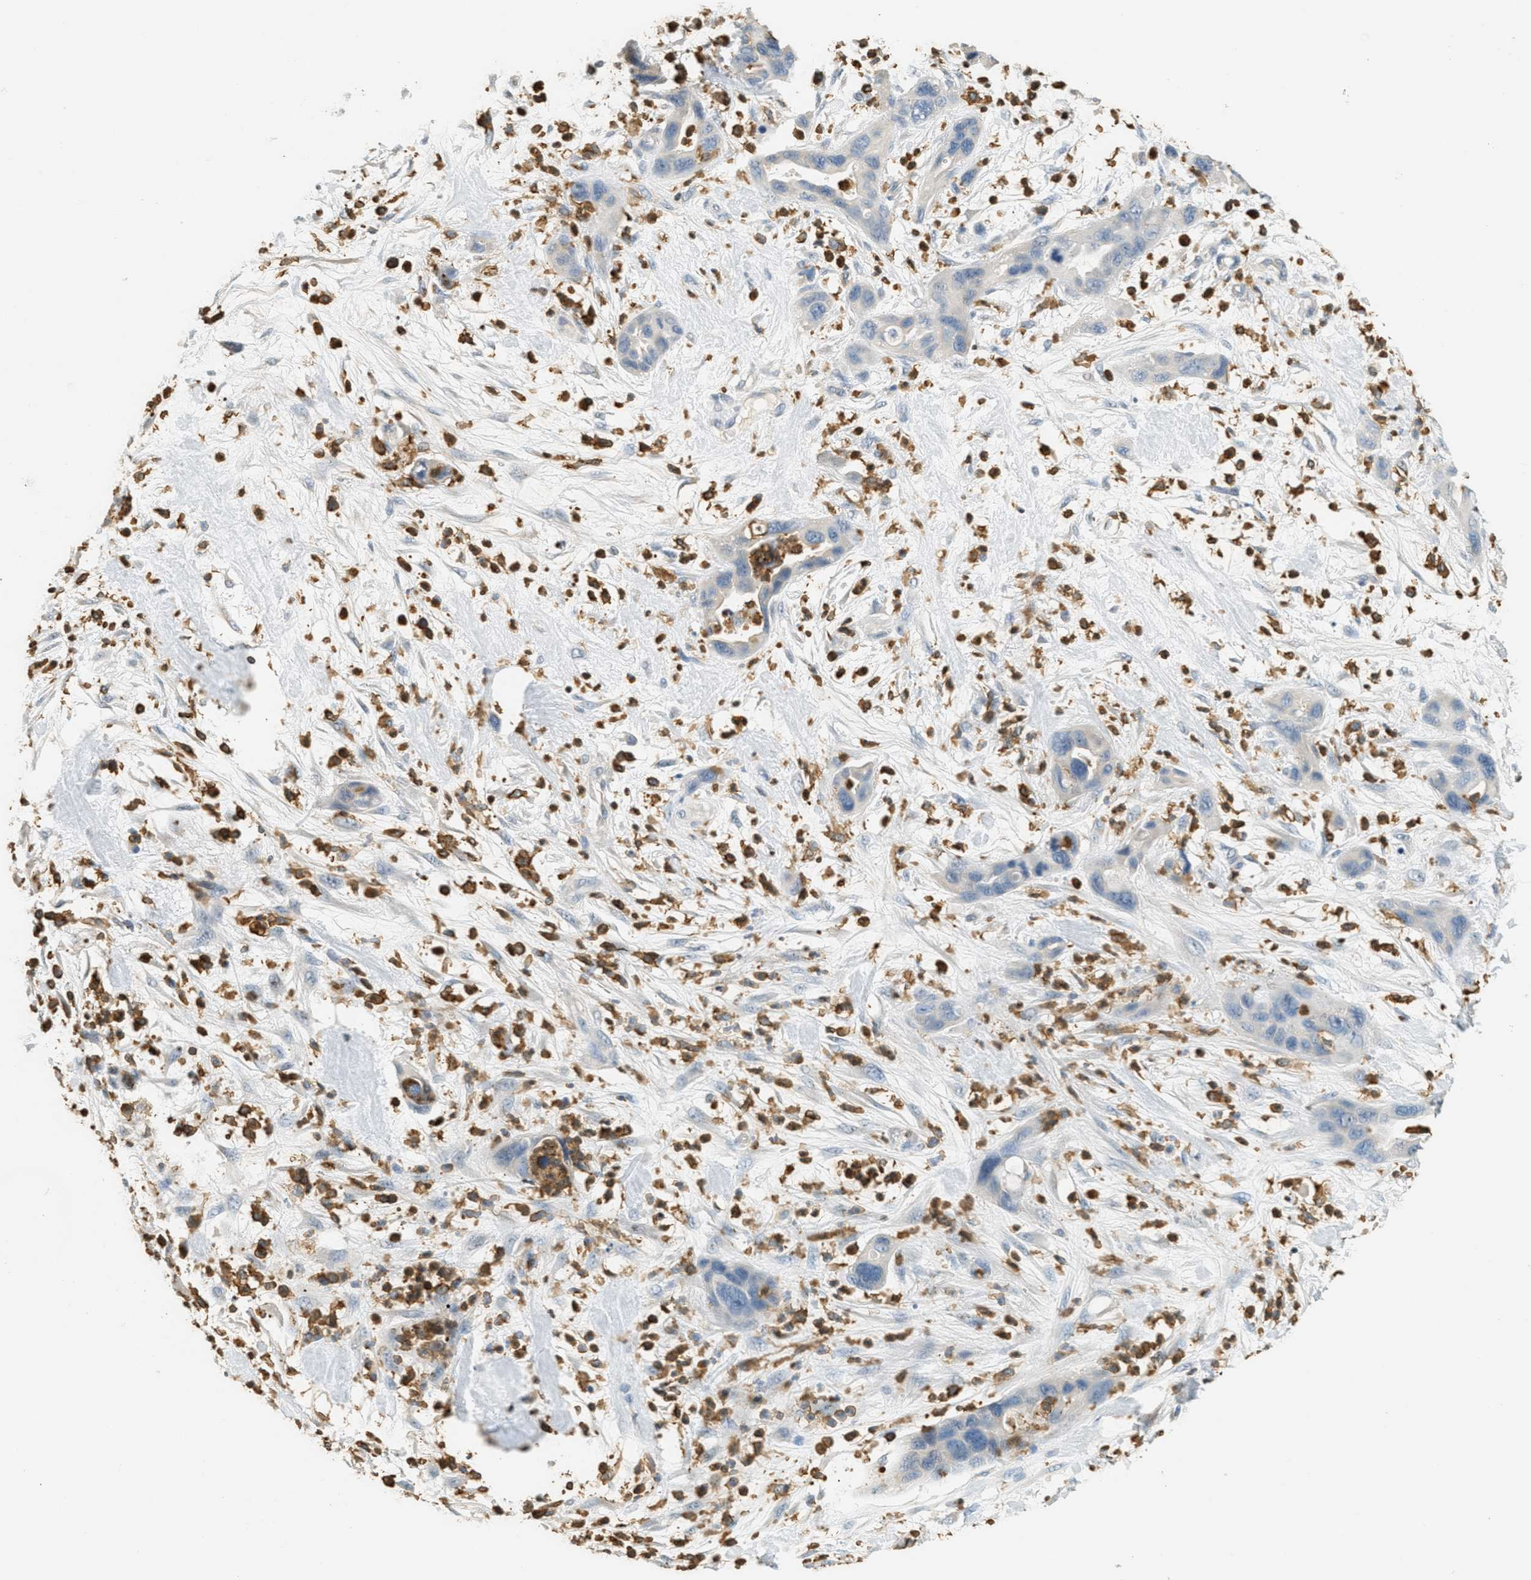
{"staining": {"intensity": "negative", "quantity": "none", "location": "none"}, "tissue": "pancreatic cancer", "cell_type": "Tumor cells", "image_type": "cancer", "snomed": [{"axis": "morphology", "description": "Adenocarcinoma, NOS"}, {"axis": "topography", "description": "Pancreas"}], "caption": "Tumor cells show no significant expression in pancreatic cancer.", "gene": "LSP1", "patient": {"sex": "female", "age": 71}}